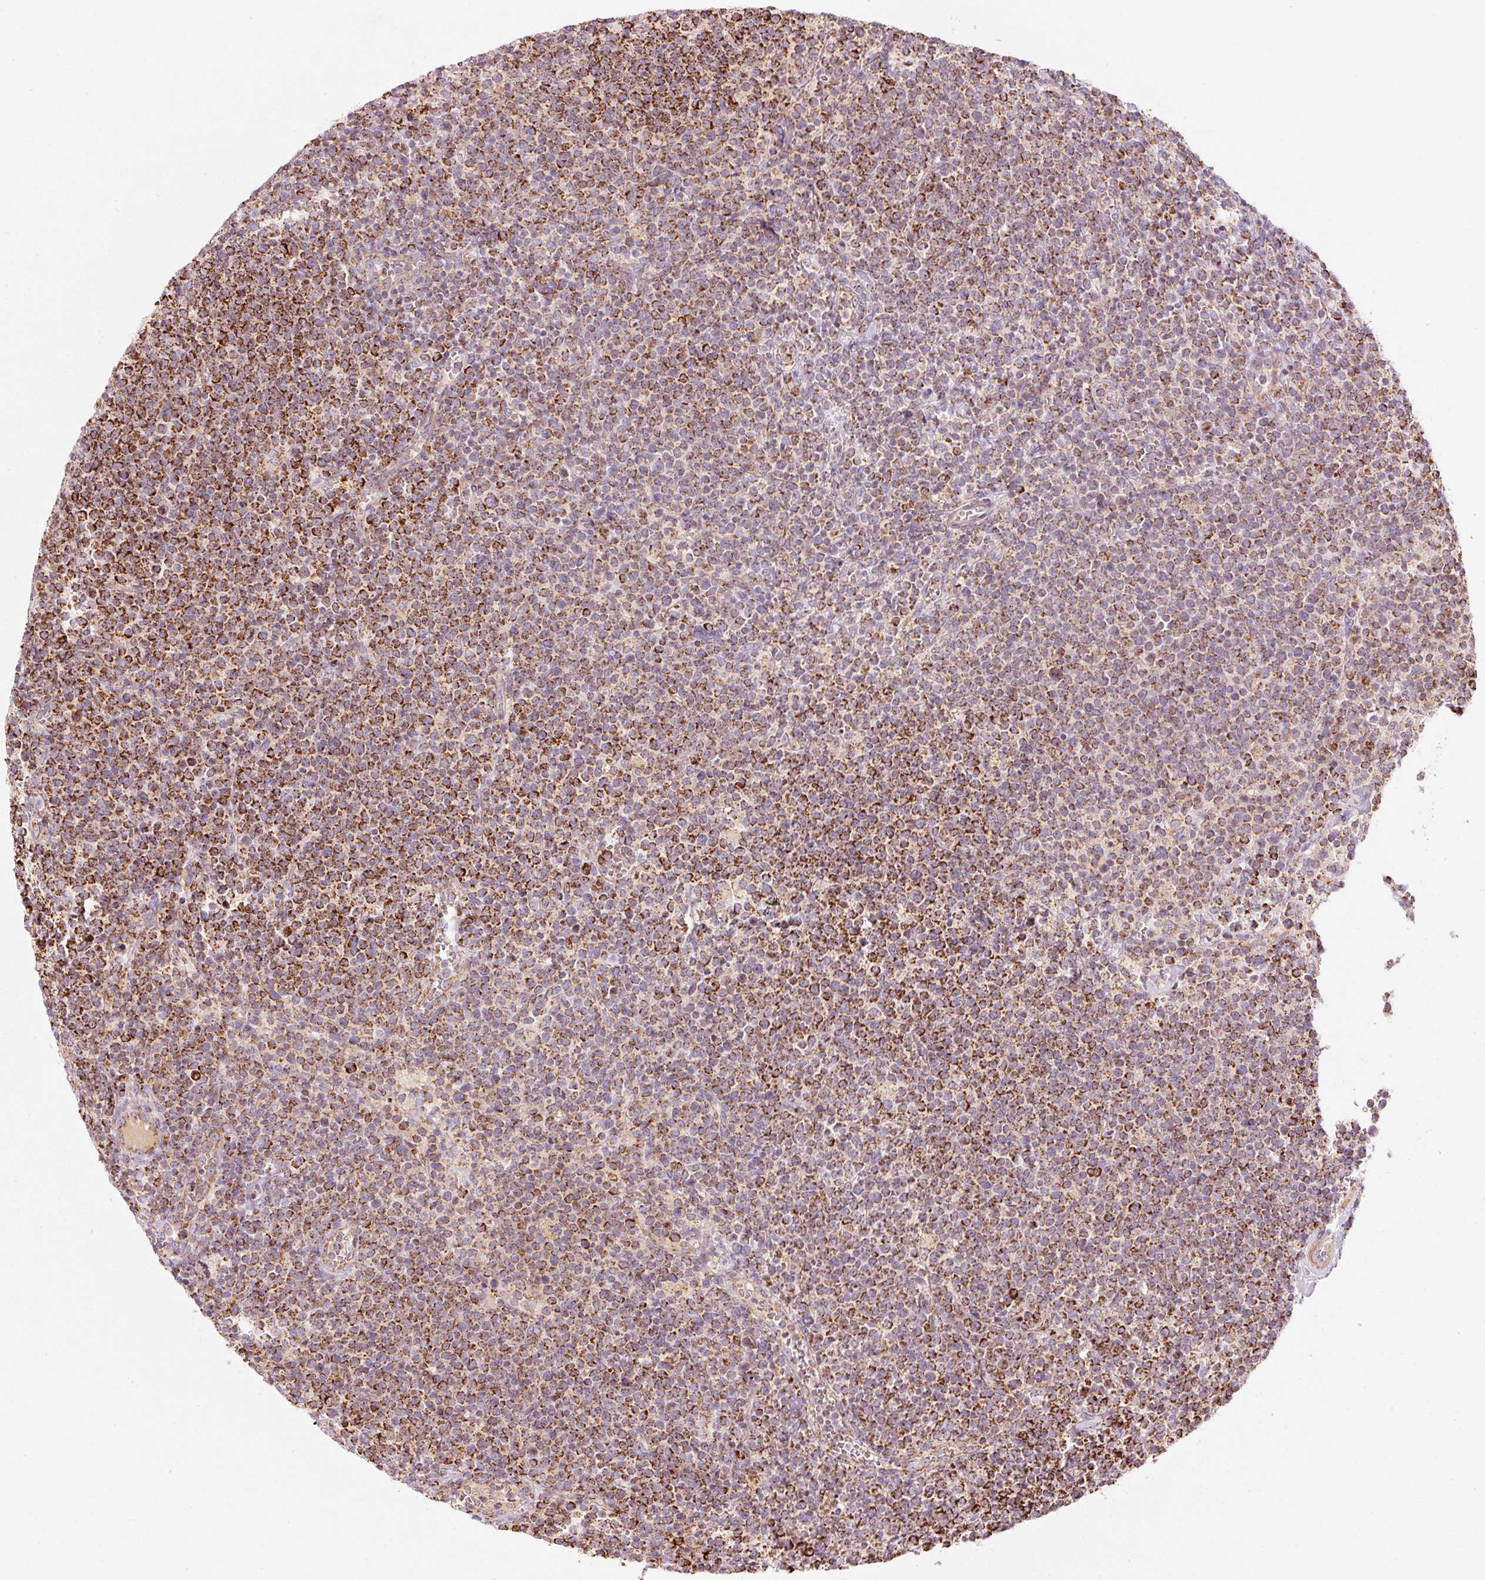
{"staining": {"intensity": "strong", "quantity": "25%-75%", "location": "cytoplasmic/membranous"}, "tissue": "lymphoma", "cell_type": "Tumor cells", "image_type": "cancer", "snomed": [{"axis": "morphology", "description": "Malignant lymphoma, non-Hodgkin's type, High grade"}, {"axis": "topography", "description": "Lymph node"}], "caption": "Protein staining of lymphoma tissue exhibits strong cytoplasmic/membranous staining in approximately 25%-75% of tumor cells.", "gene": "C17orf98", "patient": {"sex": "male", "age": 61}}